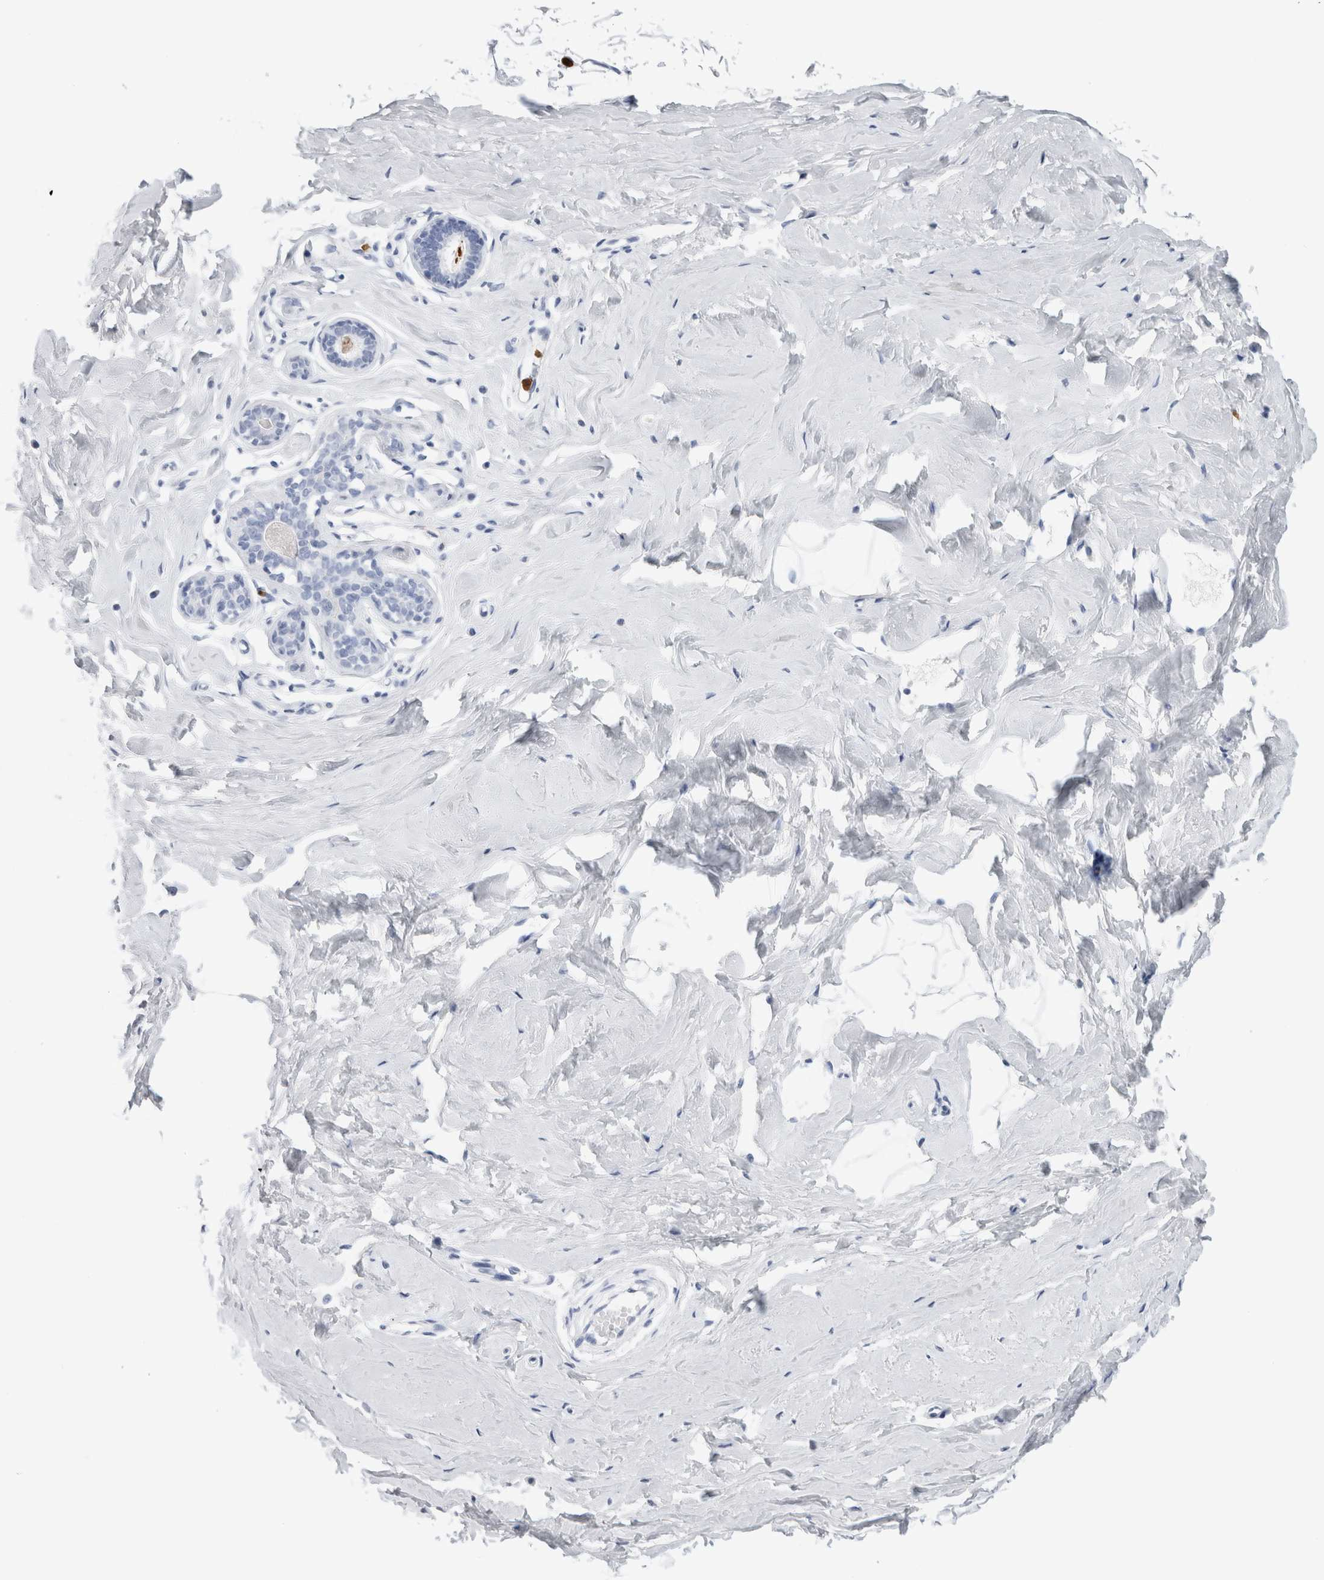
{"staining": {"intensity": "negative", "quantity": "none", "location": "none"}, "tissue": "breast", "cell_type": "Adipocytes", "image_type": "normal", "snomed": [{"axis": "morphology", "description": "Normal tissue, NOS"}, {"axis": "topography", "description": "Breast"}], "caption": "This is an IHC image of benign breast. There is no positivity in adipocytes.", "gene": "S100A8", "patient": {"sex": "female", "age": 23}}